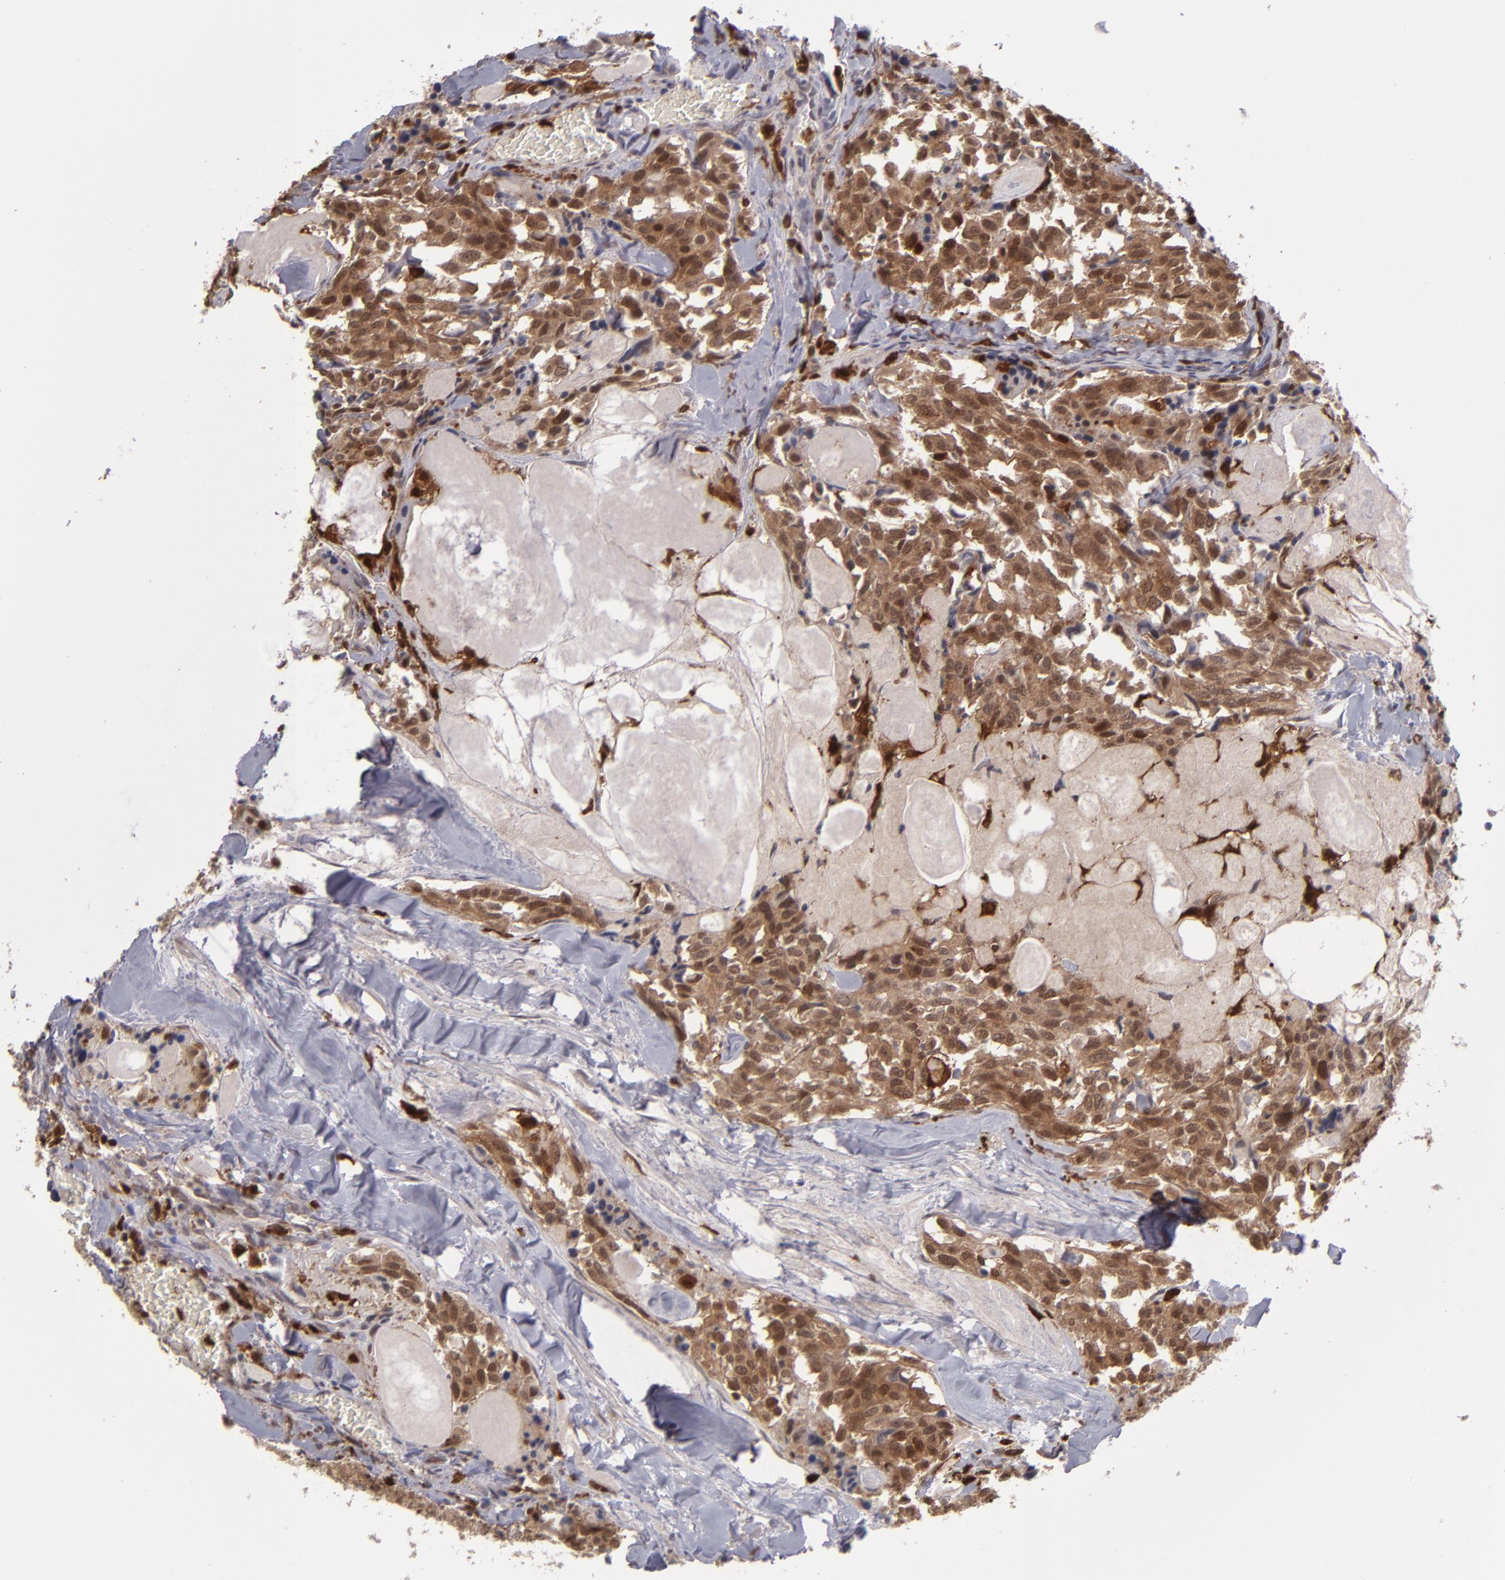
{"staining": {"intensity": "moderate", "quantity": ">75%", "location": "cytoplasmic/membranous,nuclear"}, "tissue": "thyroid cancer", "cell_type": "Tumor cells", "image_type": "cancer", "snomed": [{"axis": "morphology", "description": "Carcinoma, NOS"}, {"axis": "morphology", "description": "Carcinoid, malignant, NOS"}, {"axis": "topography", "description": "Thyroid gland"}], "caption": "IHC photomicrograph of thyroid cancer (carcinoma) stained for a protein (brown), which shows medium levels of moderate cytoplasmic/membranous and nuclear positivity in approximately >75% of tumor cells.", "gene": "GRB2", "patient": {"sex": "male", "age": 33}}